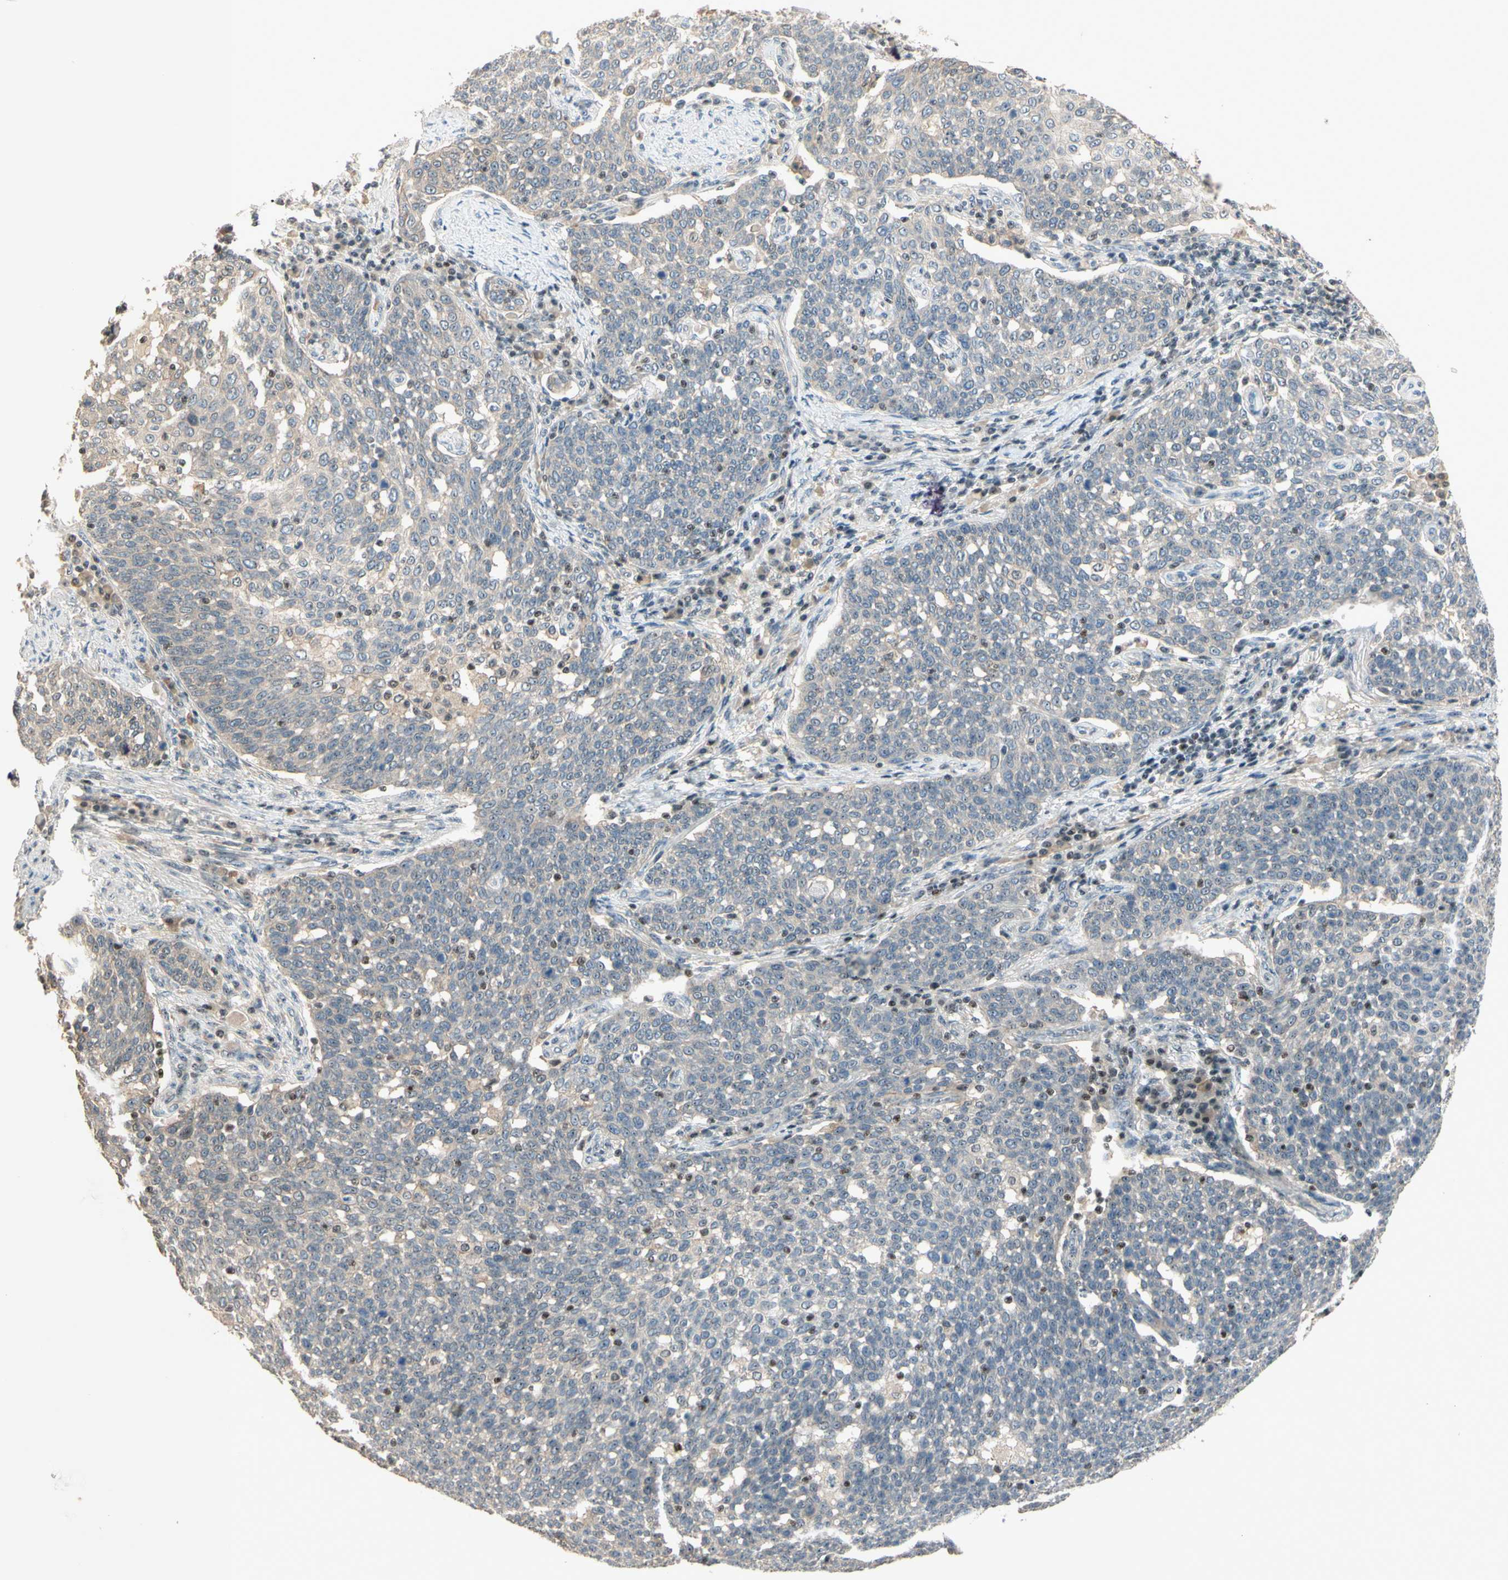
{"staining": {"intensity": "weak", "quantity": ">75%", "location": "cytoplasmic/membranous"}, "tissue": "cervical cancer", "cell_type": "Tumor cells", "image_type": "cancer", "snomed": [{"axis": "morphology", "description": "Squamous cell carcinoma, NOS"}, {"axis": "topography", "description": "Cervix"}], "caption": "Protein expression analysis of cervical squamous cell carcinoma reveals weak cytoplasmic/membranous expression in about >75% of tumor cells.", "gene": "NFYA", "patient": {"sex": "female", "age": 34}}